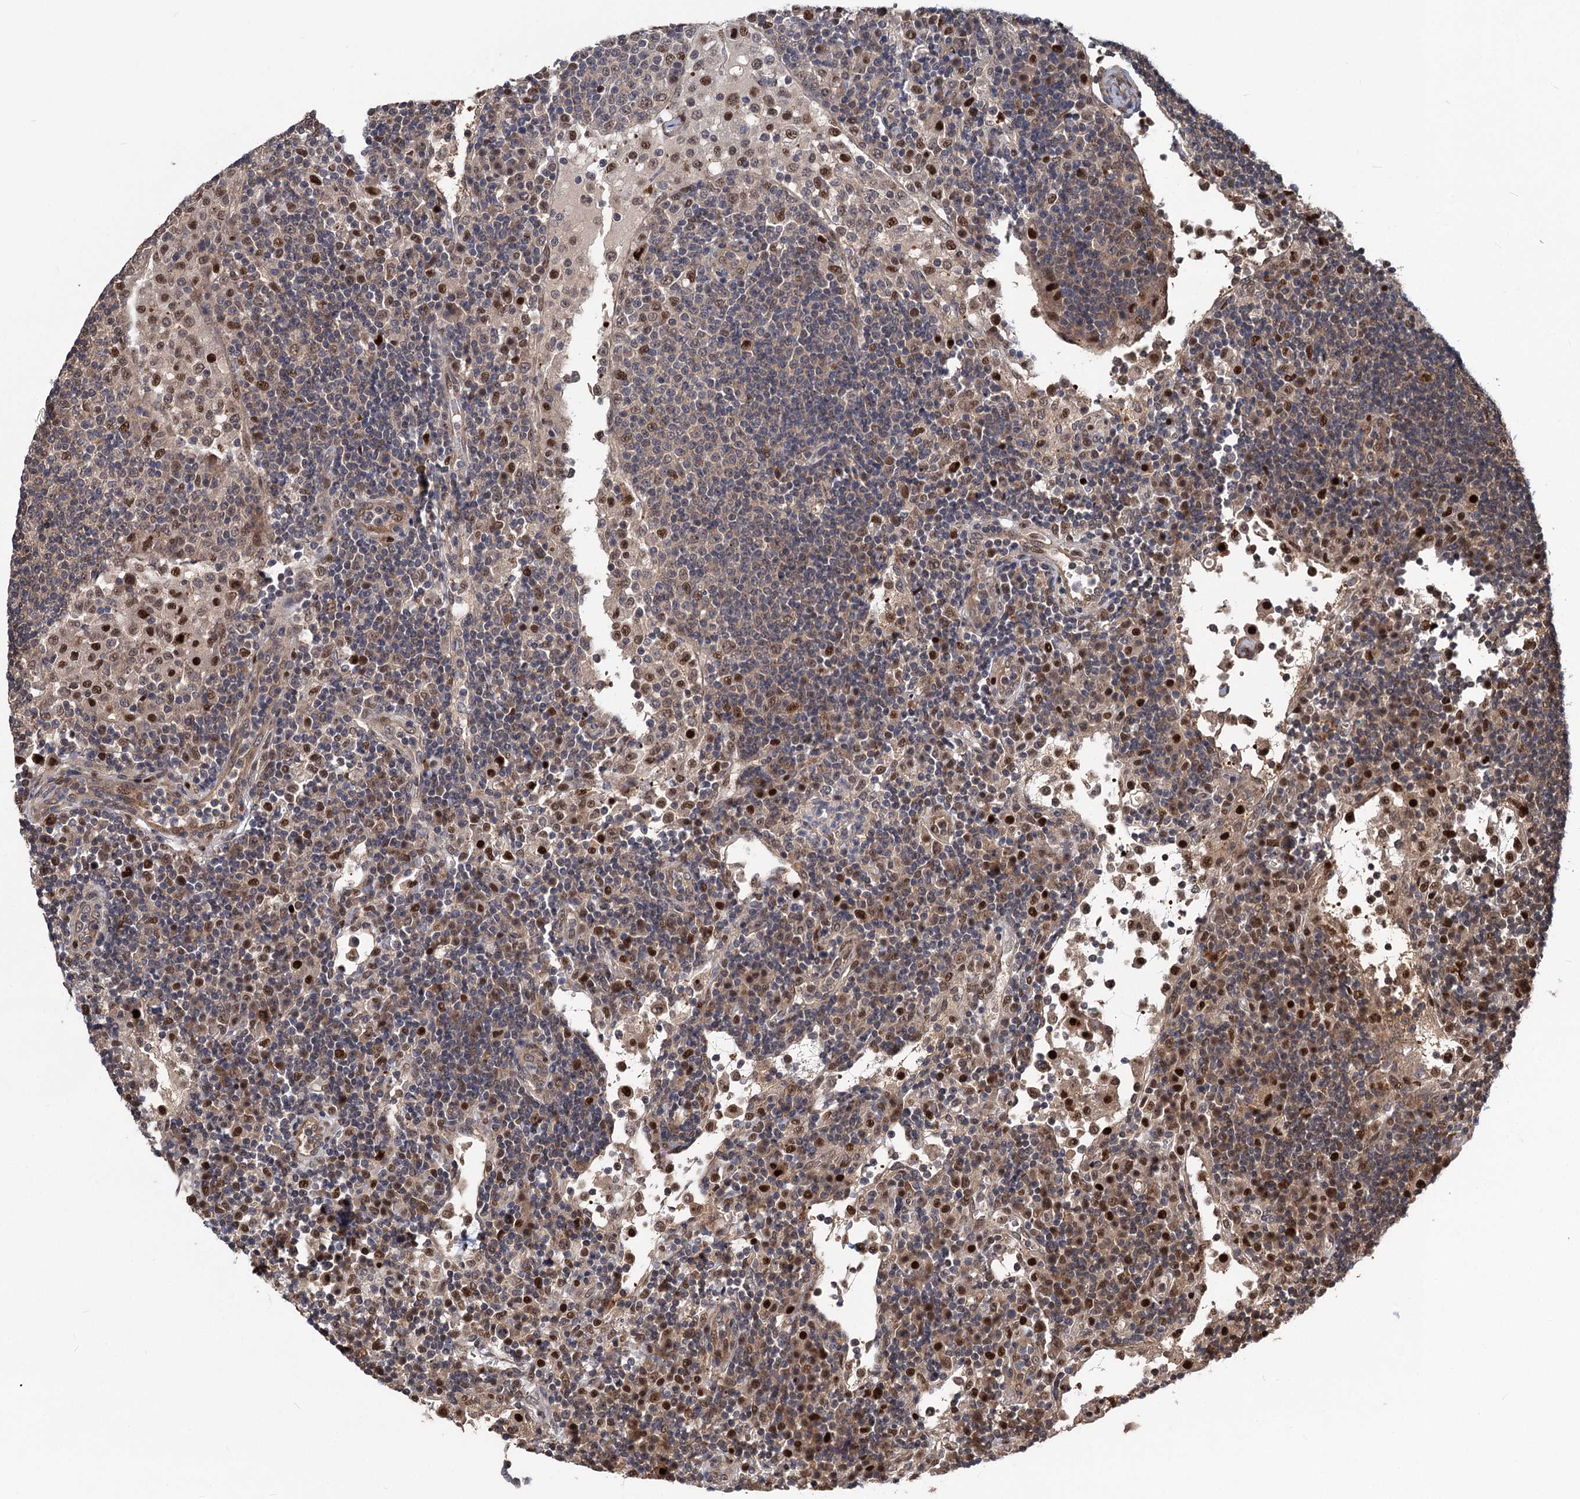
{"staining": {"intensity": "moderate", "quantity": "<25%", "location": "nuclear"}, "tissue": "lymph node", "cell_type": "Germinal center cells", "image_type": "normal", "snomed": [{"axis": "morphology", "description": "Normal tissue, NOS"}, {"axis": "topography", "description": "Lymph node"}], "caption": "IHC photomicrograph of benign lymph node stained for a protein (brown), which reveals low levels of moderate nuclear expression in about <25% of germinal center cells.", "gene": "GPBP1", "patient": {"sex": "female", "age": 53}}